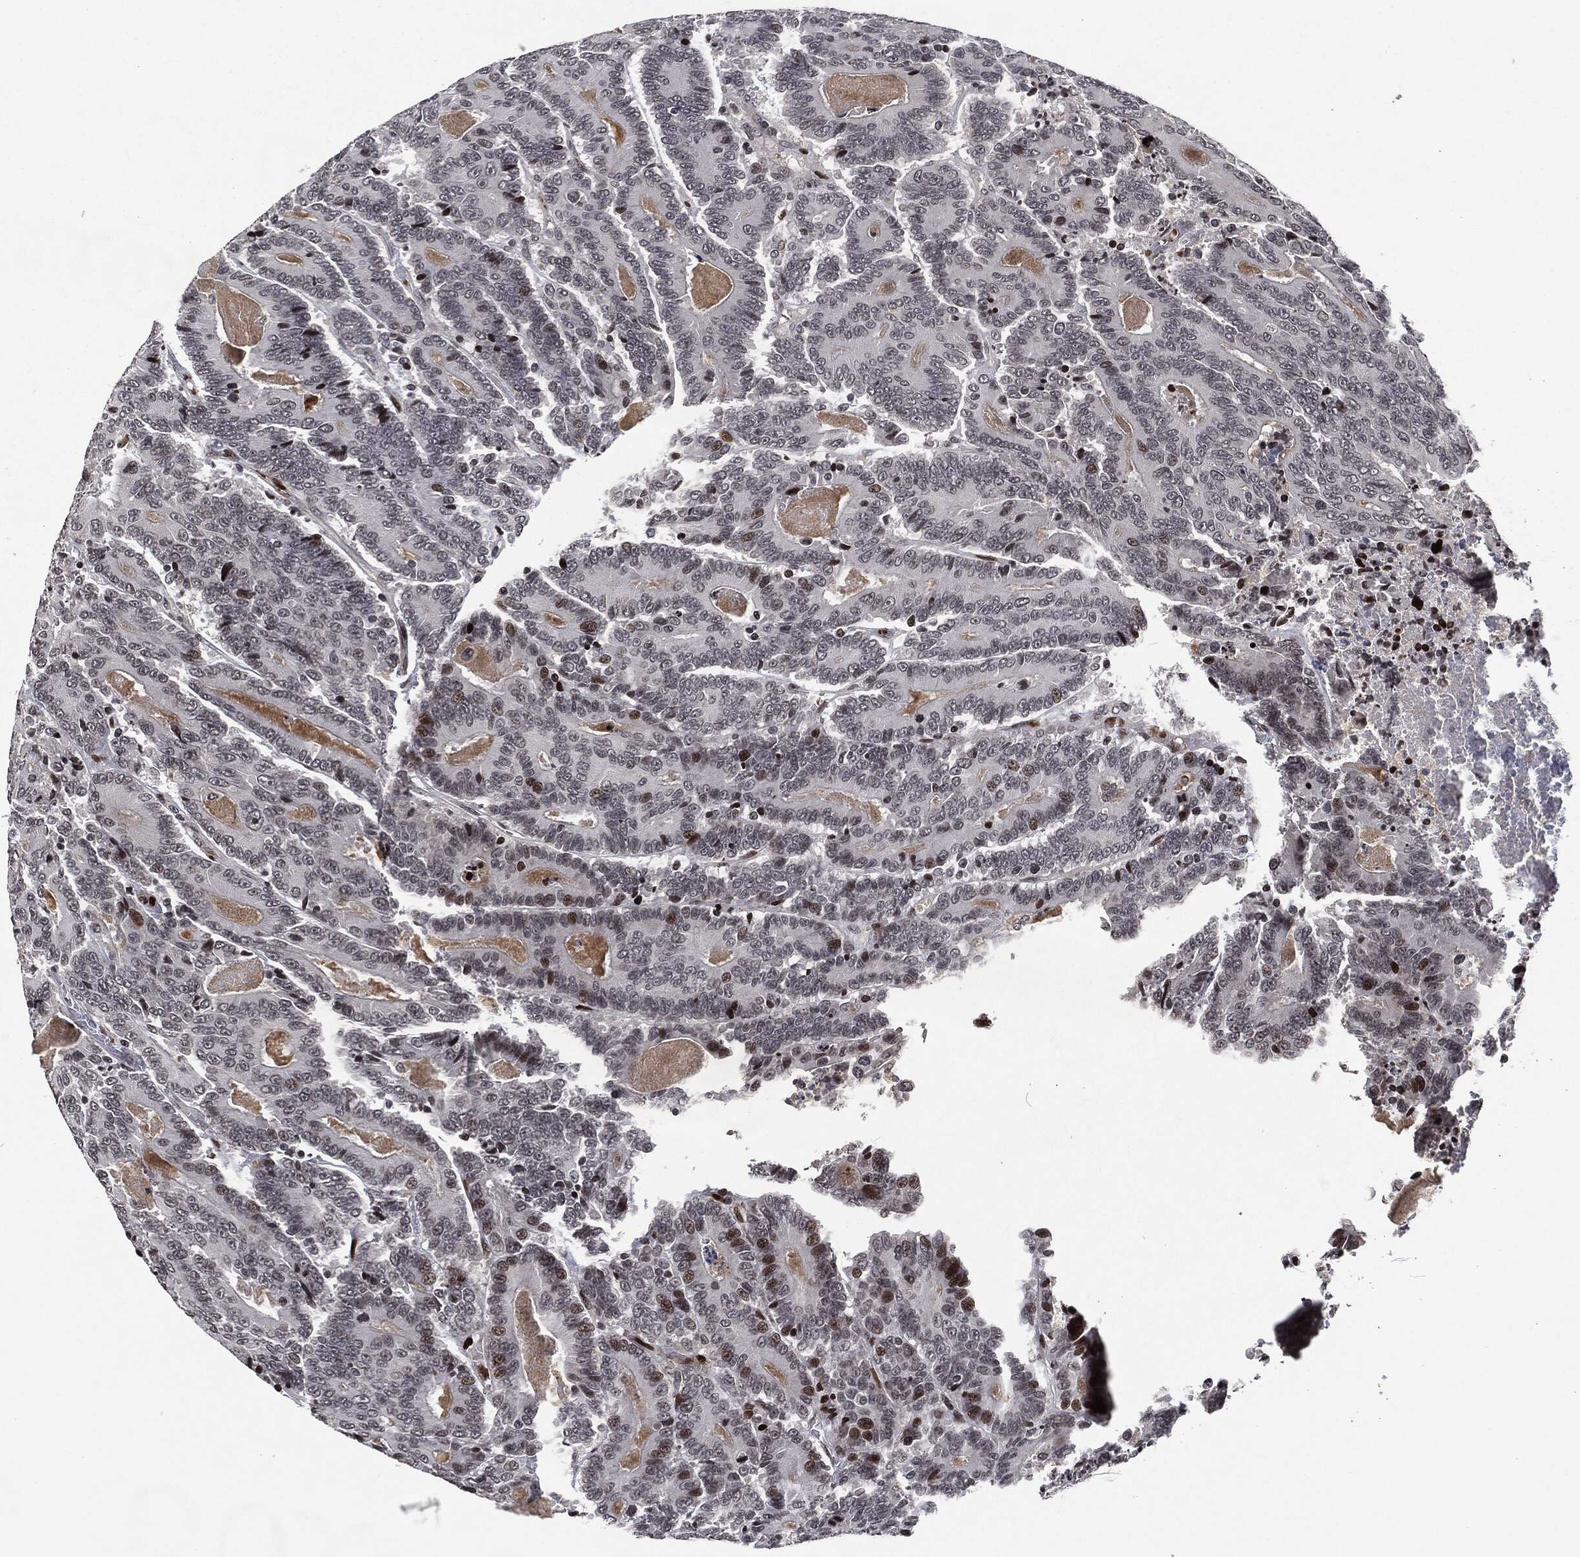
{"staining": {"intensity": "strong", "quantity": "<25%", "location": "nuclear"}, "tissue": "colorectal cancer", "cell_type": "Tumor cells", "image_type": "cancer", "snomed": [{"axis": "morphology", "description": "Adenocarcinoma, NOS"}, {"axis": "topography", "description": "Colon"}], "caption": "A high-resolution image shows IHC staining of colorectal cancer, which shows strong nuclear staining in approximately <25% of tumor cells.", "gene": "EGFR", "patient": {"sex": "male", "age": 83}}